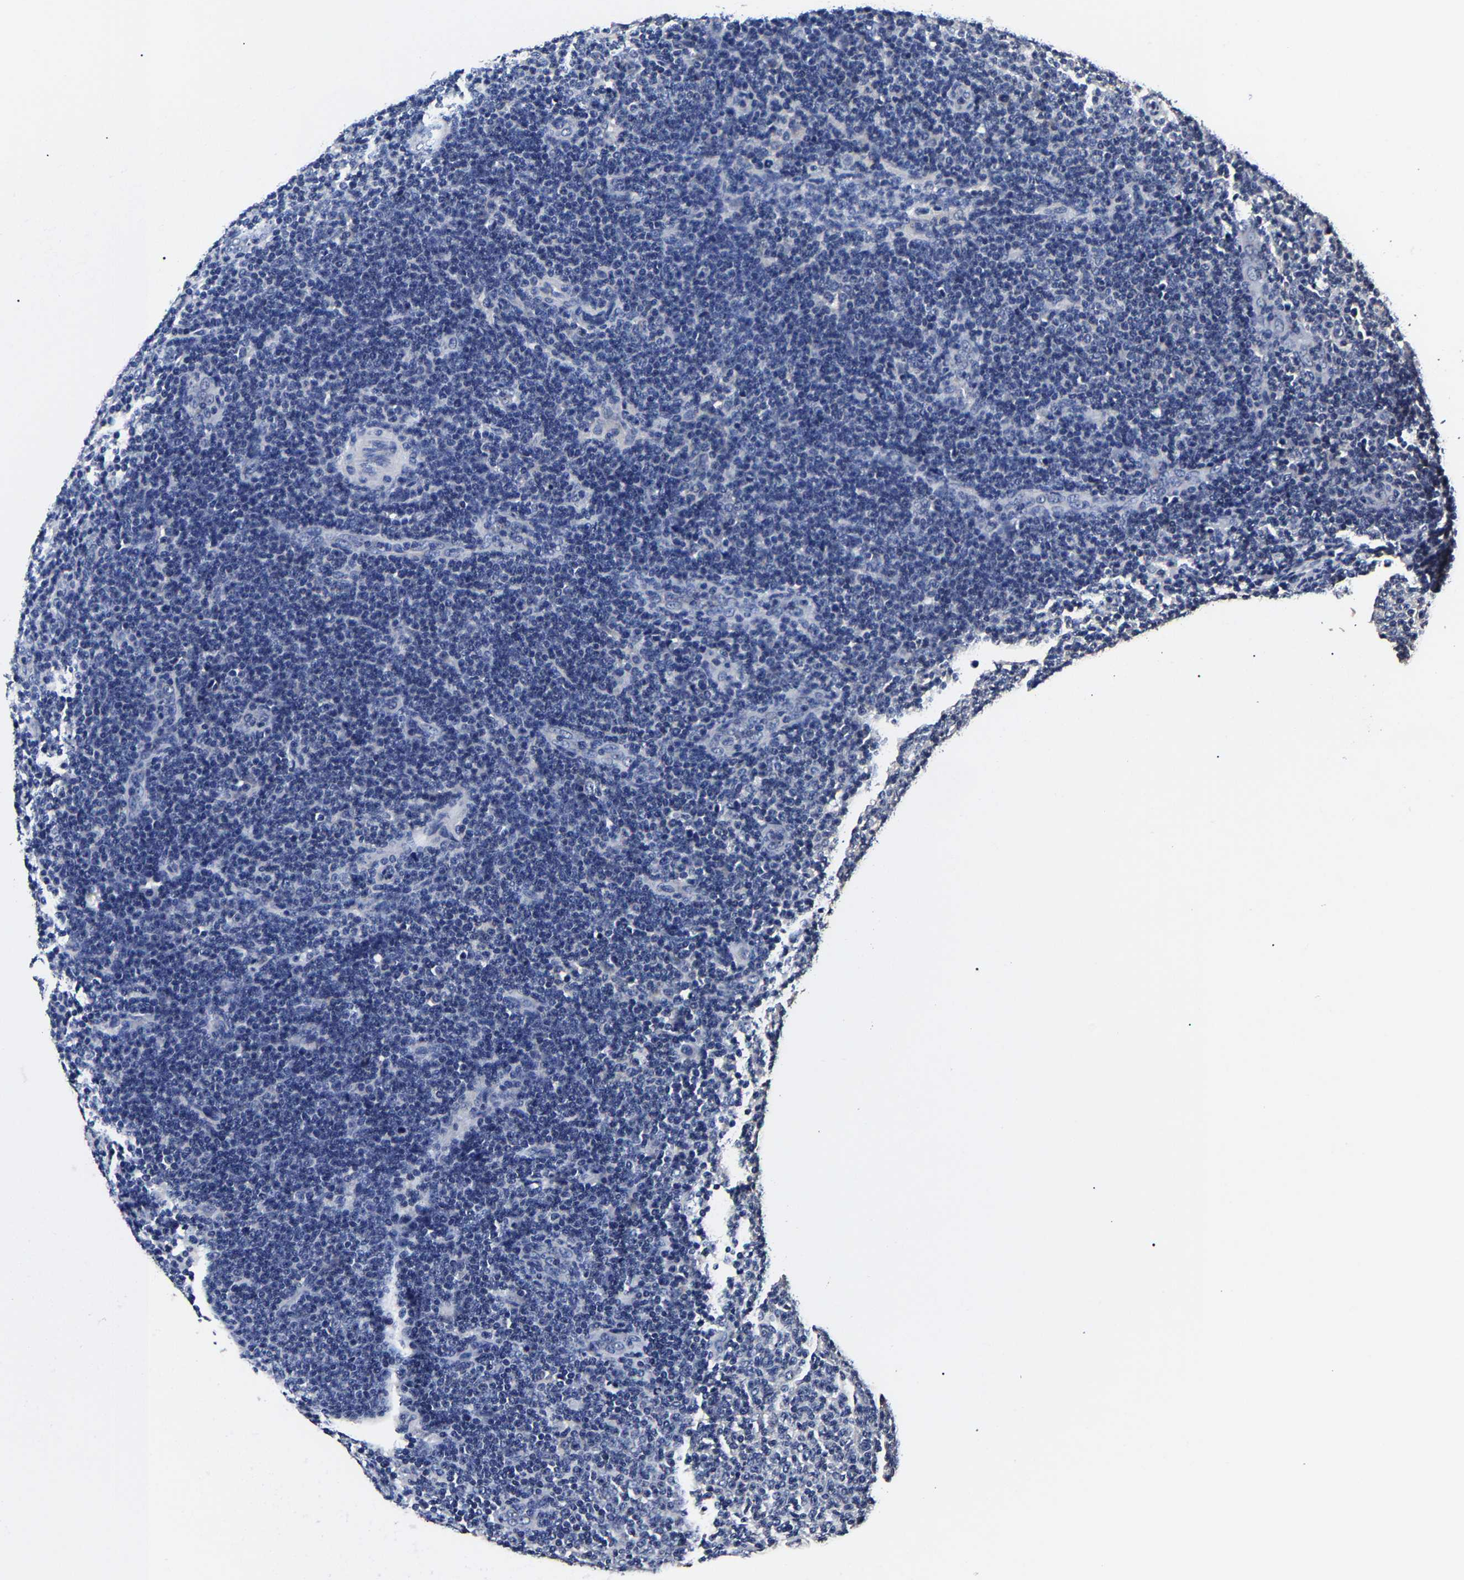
{"staining": {"intensity": "negative", "quantity": "none", "location": "none"}, "tissue": "lymphoma", "cell_type": "Tumor cells", "image_type": "cancer", "snomed": [{"axis": "morphology", "description": "Malignant lymphoma, non-Hodgkin's type, Low grade"}, {"axis": "topography", "description": "Lymph node"}], "caption": "This is an IHC photomicrograph of human low-grade malignant lymphoma, non-Hodgkin's type. There is no expression in tumor cells.", "gene": "AKAP4", "patient": {"sex": "male", "age": 66}}